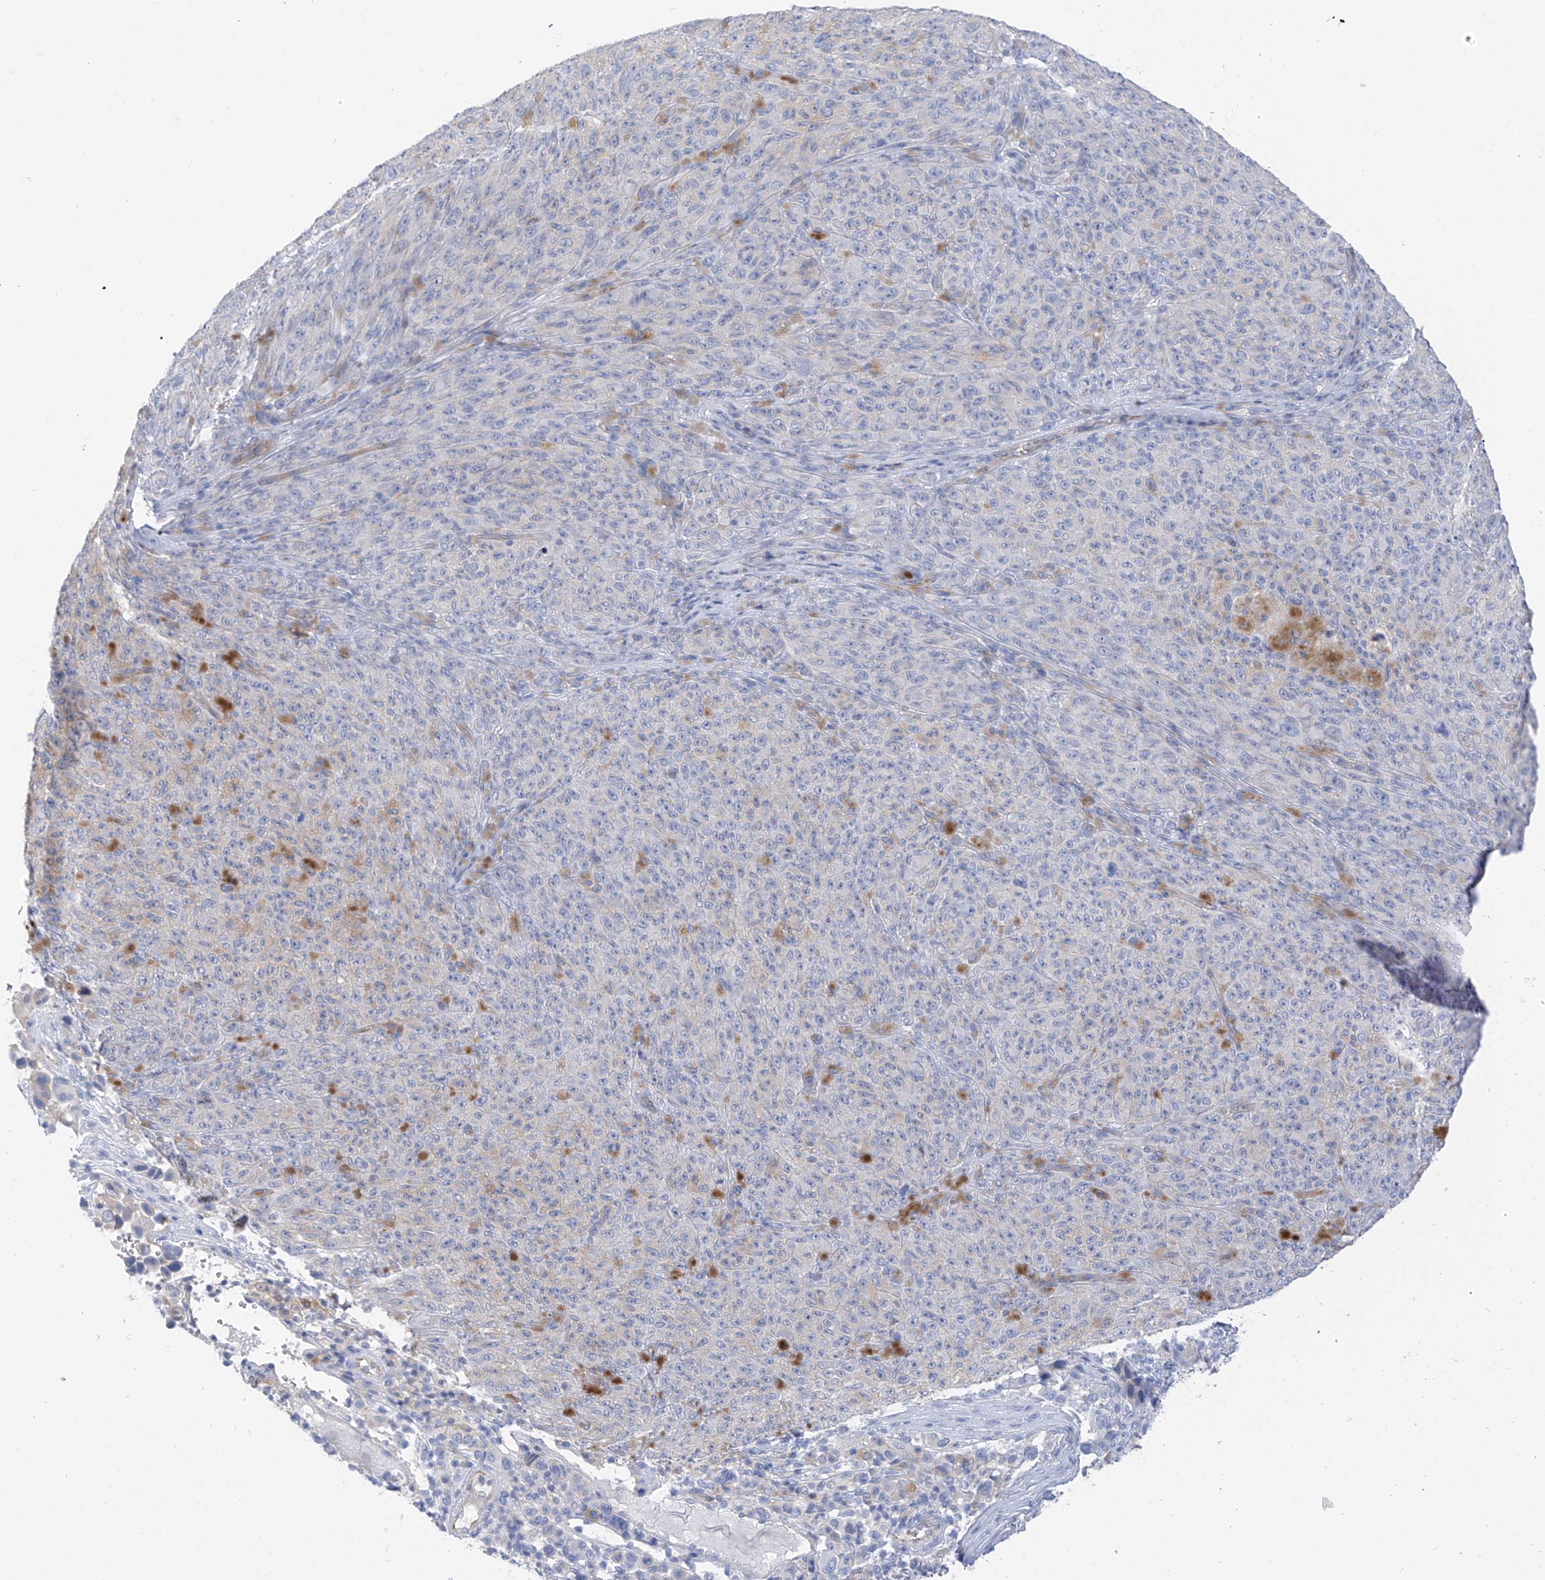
{"staining": {"intensity": "weak", "quantity": "<25%", "location": "cytoplasmic/membranous"}, "tissue": "melanoma", "cell_type": "Tumor cells", "image_type": "cancer", "snomed": [{"axis": "morphology", "description": "Malignant melanoma, NOS"}, {"axis": "topography", "description": "Skin"}], "caption": "DAB (3,3'-diaminobenzidine) immunohistochemical staining of melanoma shows no significant positivity in tumor cells.", "gene": "ITGA9", "patient": {"sex": "female", "age": 82}}